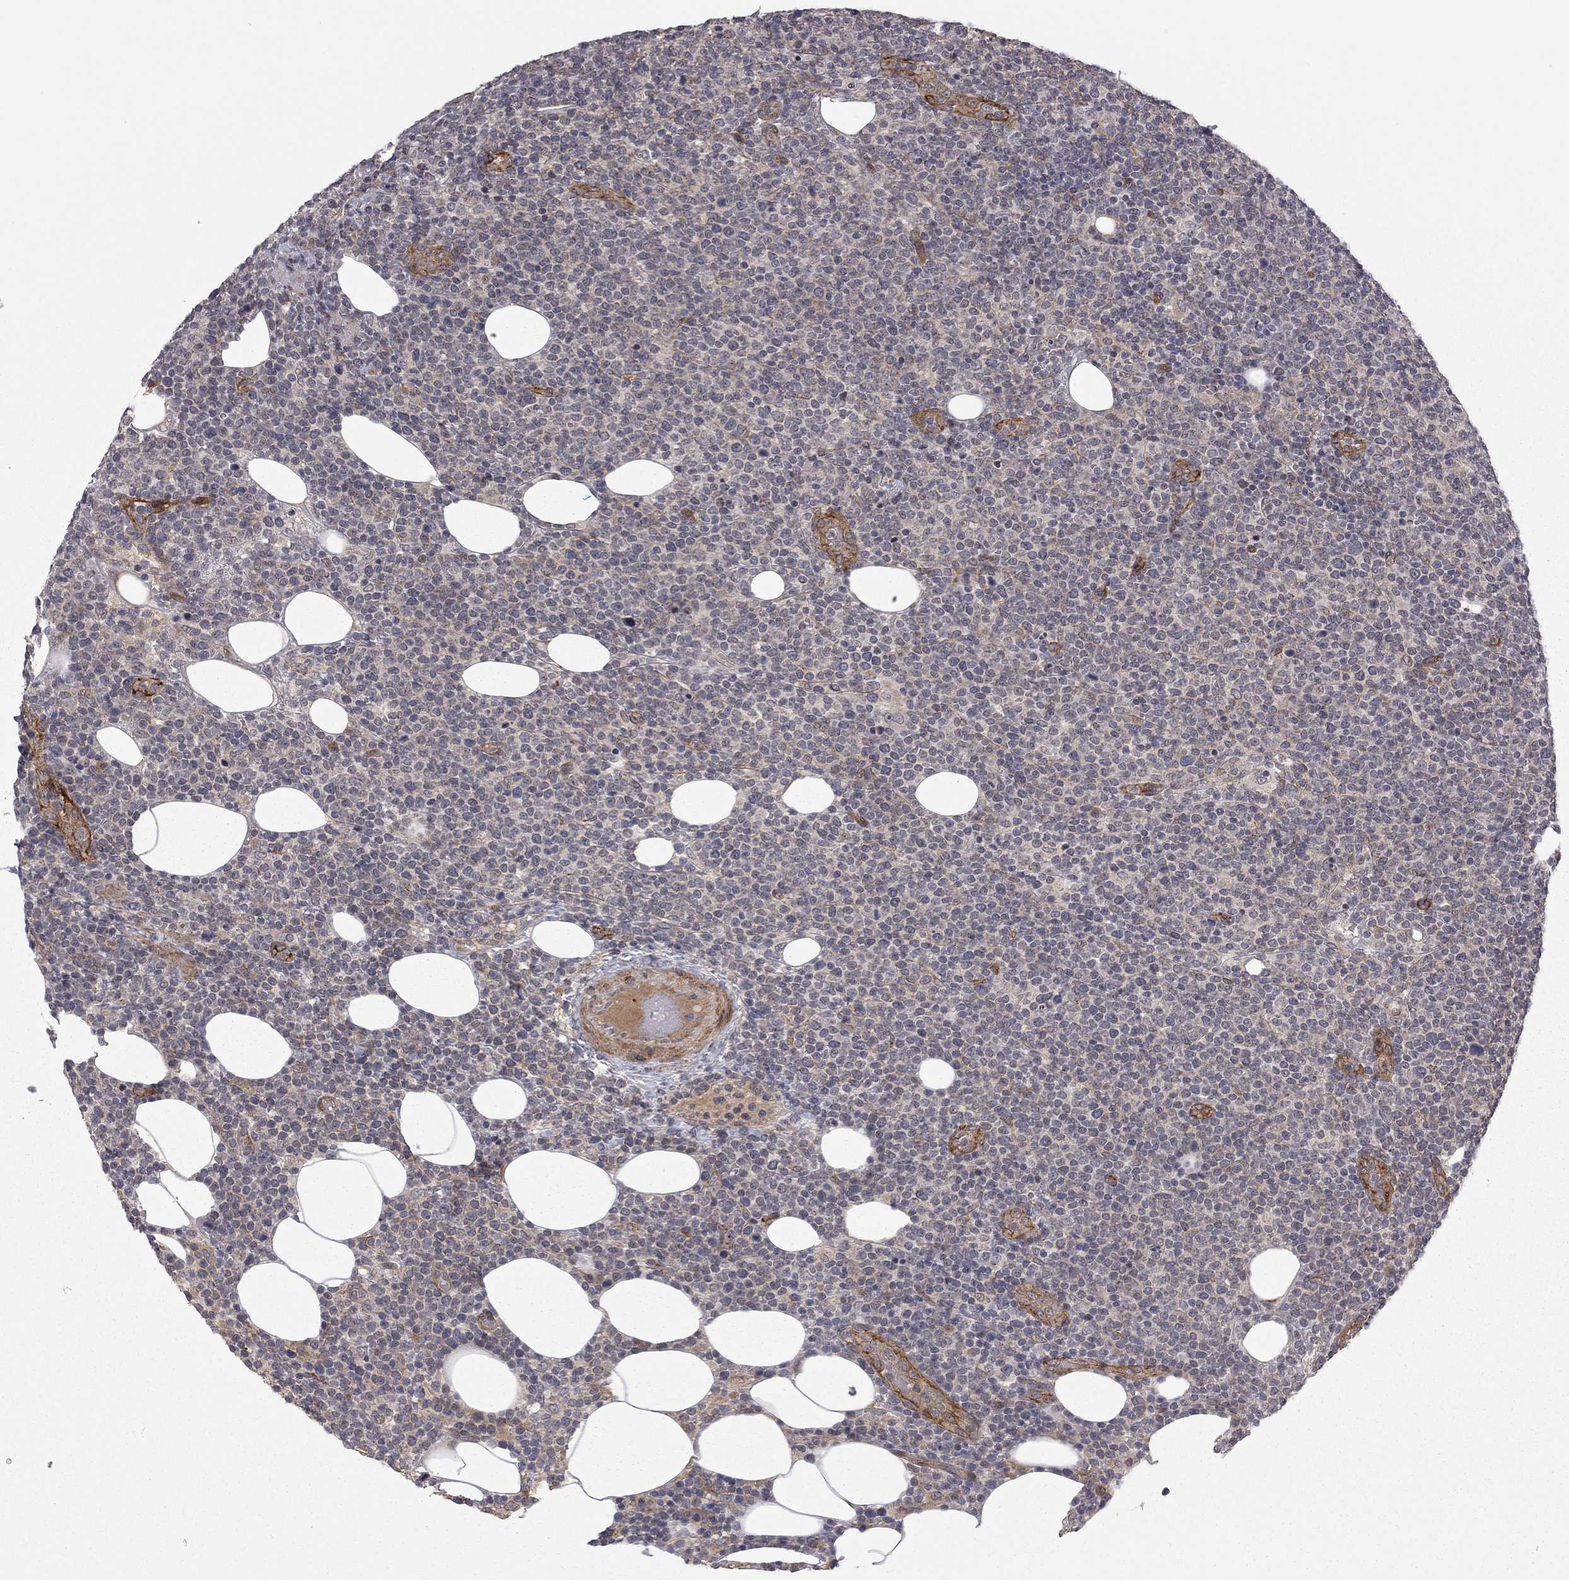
{"staining": {"intensity": "negative", "quantity": "none", "location": "none"}, "tissue": "lymphoma", "cell_type": "Tumor cells", "image_type": "cancer", "snomed": [{"axis": "morphology", "description": "Malignant lymphoma, non-Hodgkin's type, High grade"}, {"axis": "topography", "description": "Lymph node"}], "caption": "Tumor cells show no significant staining in high-grade malignant lymphoma, non-Hodgkin's type.", "gene": "EXOC3L2", "patient": {"sex": "male", "age": 61}}